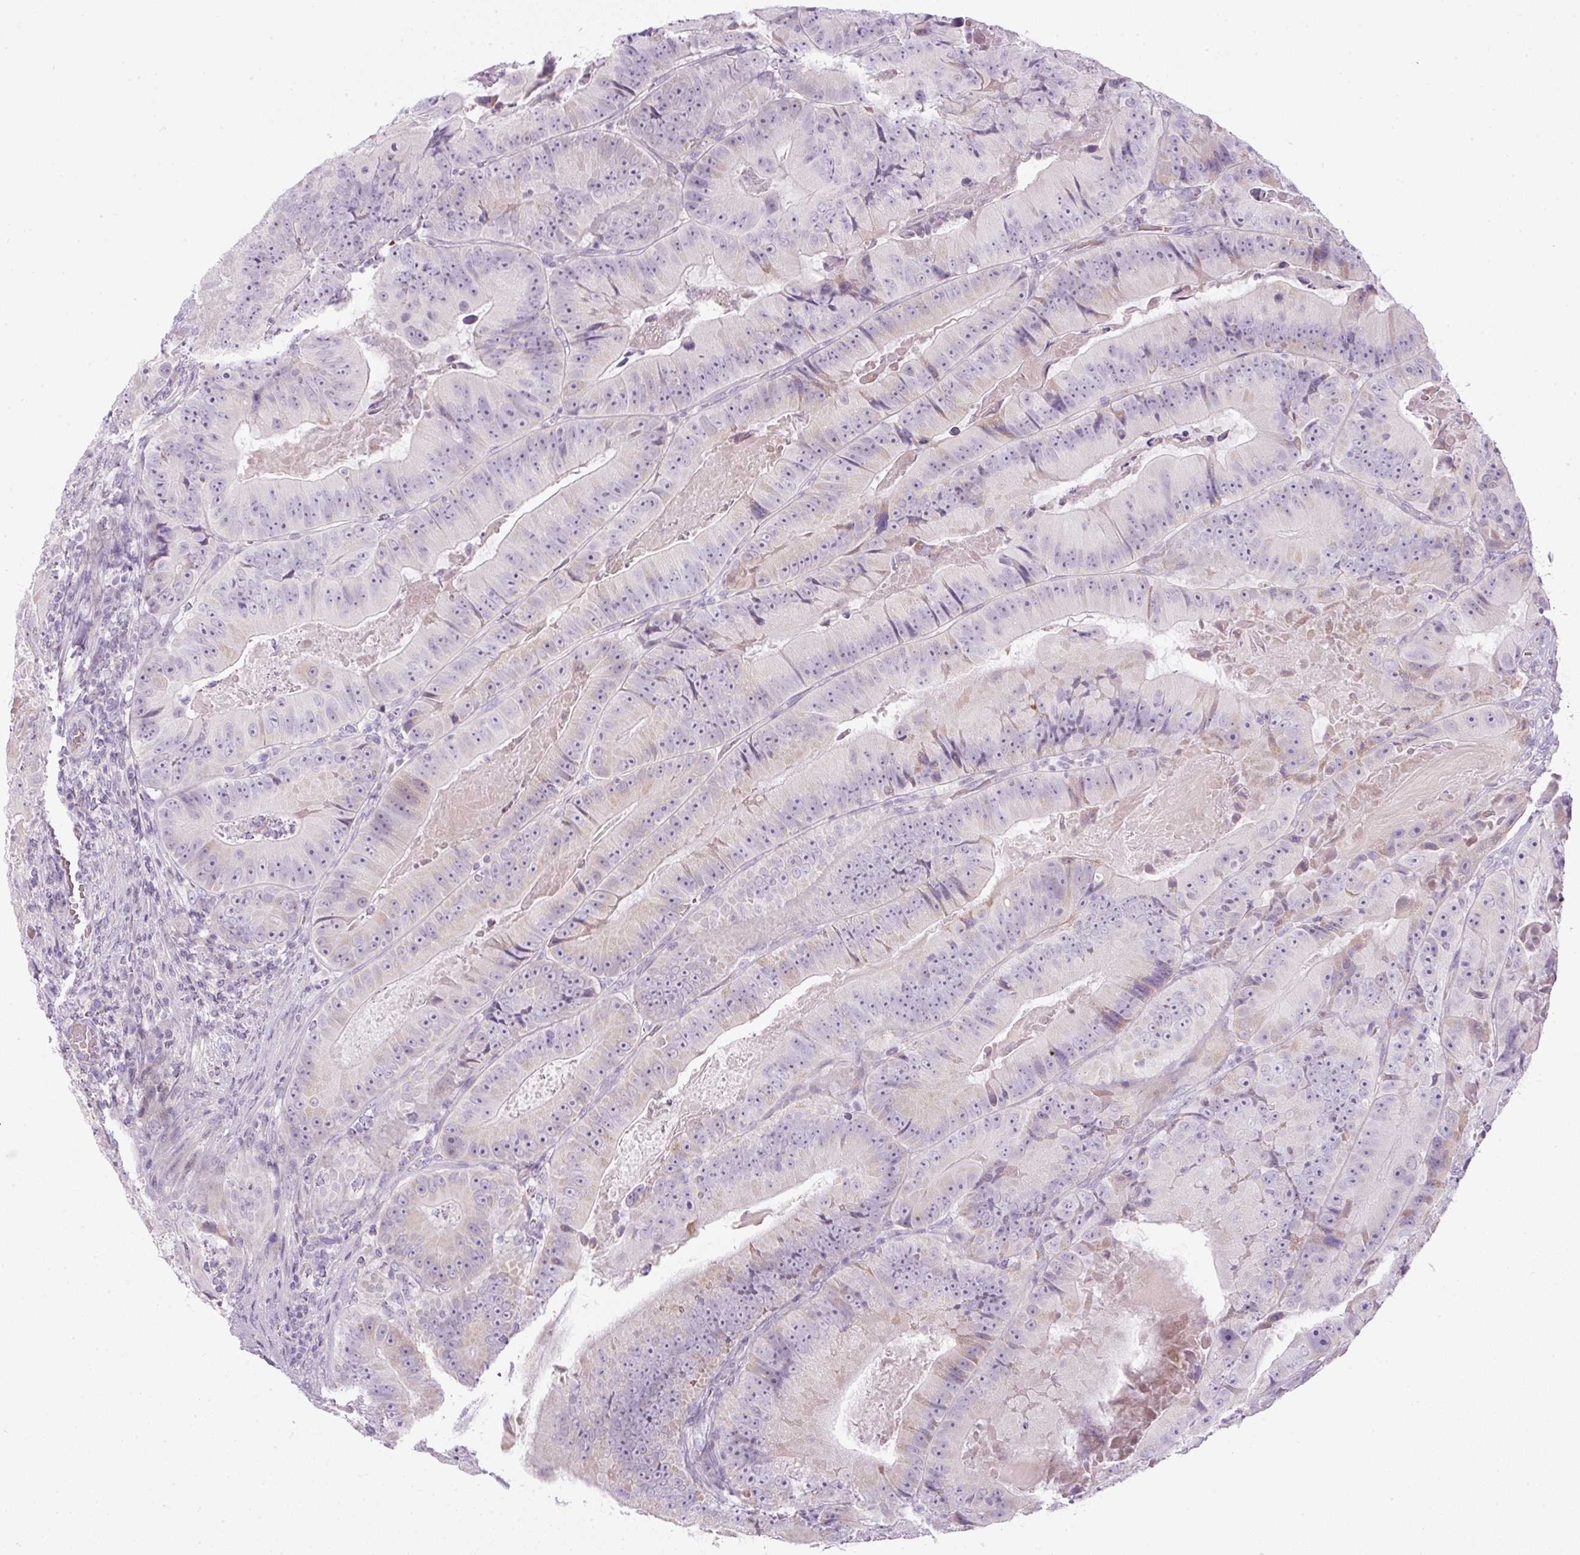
{"staining": {"intensity": "negative", "quantity": "none", "location": "none"}, "tissue": "colorectal cancer", "cell_type": "Tumor cells", "image_type": "cancer", "snomed": [{"axis": "morphology", "description": "Adenocarcinoma, NOS"}, {"axis": "topography", "description": "Colon"}], "caption": "This is an immunohistochemistry (IHC) photomicrograph of adenocarcinoma (colorectal). There is no expression in tumor cells.", "gene": "FGFBP3", "patient": {"sex": "female", "age": 86}}